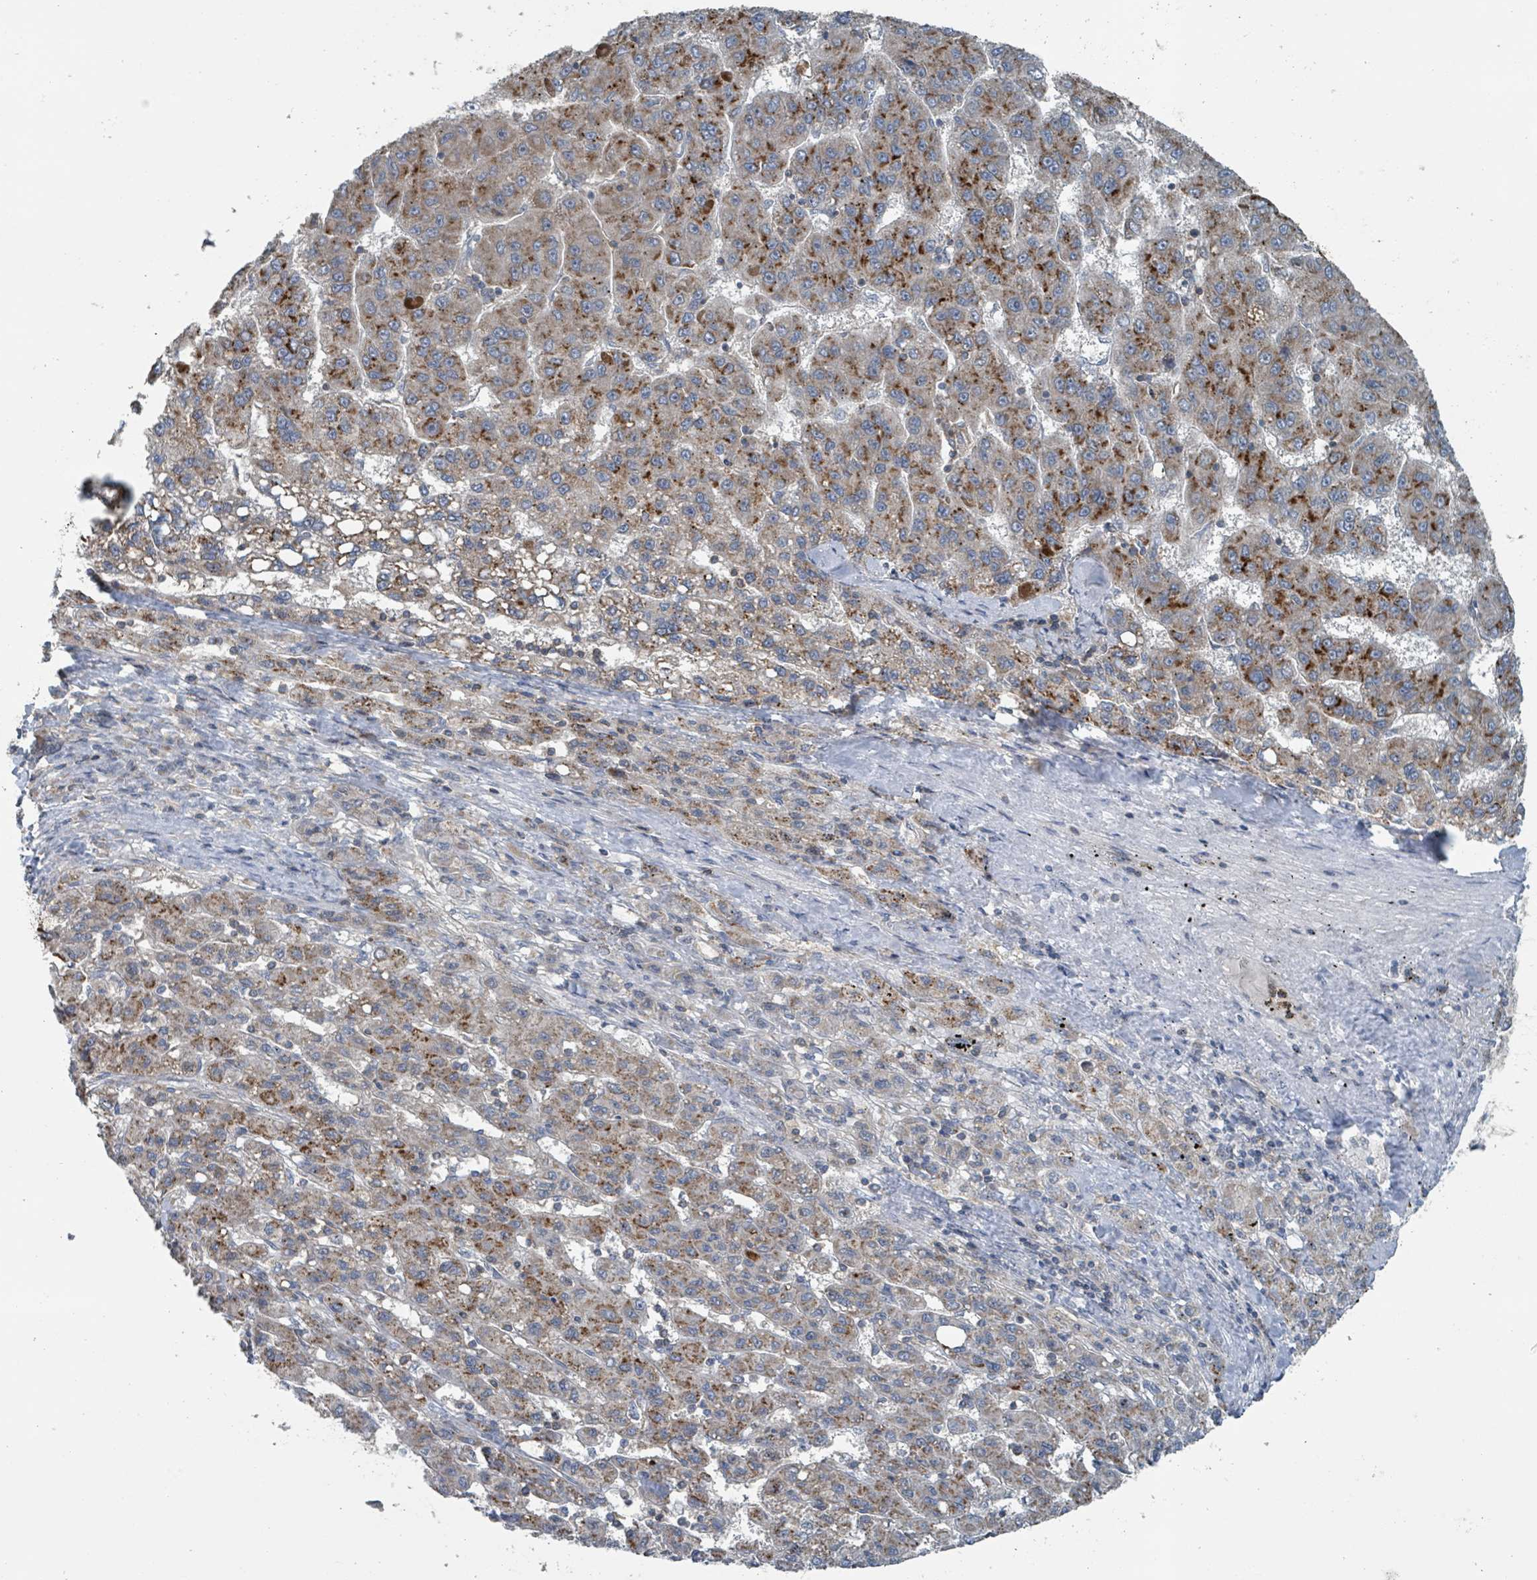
{"staining": {"intensity": "strong", "quantity": "25%-75%", "location": "cytoplasmic/membranous"}, "tissue": "liver cancer", "cell_type": "Tumor cells", "image_type": "cancer", "snomed": [{"axis": "morphology", "description": "Carcinoma, Hepatocellular, NOS"}, {"axis": "topography", "description": "Liver"}], "caption": "Protein expression analysis of human liver cancer reveals strong cytoplasmic/membranous expression in about 25%-75% of tumor cells.", "gene": "ACBD4", "patient": {"sex": "female", "age": 82}}